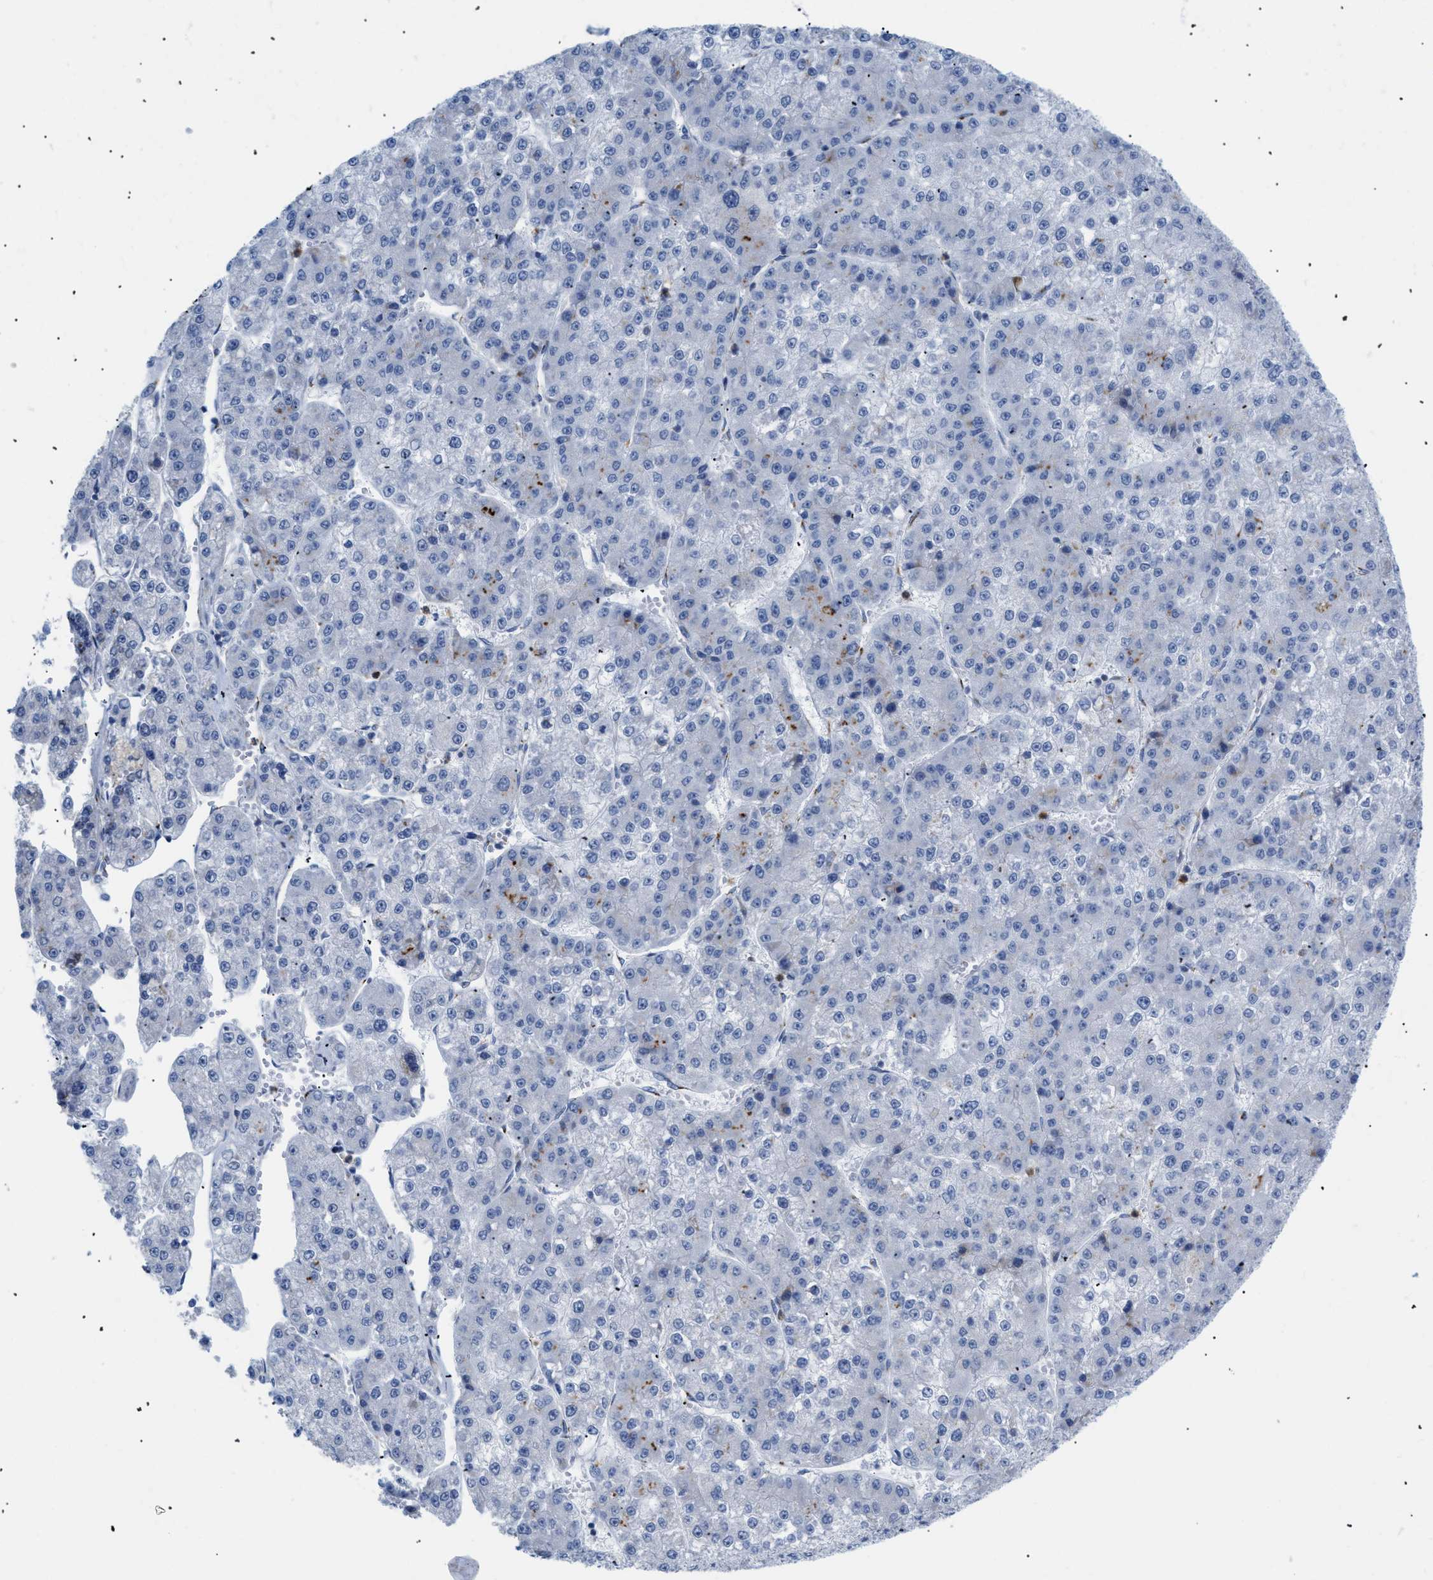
{"staining": {"intensity": "negative", "quantity": "none", "location": "none"}, "tissue": "liver cancer", "cell_type": "Tumor cells", "image_type": "cancer", "snomed": [{"axis": "morphology", "description": "Carcinoma, Hepatocellular, NOS"}, {"axis": "topography", "description": "Liver"}], "caption": "Immunohistochemistry of human liver cancer (hepatocellular carcinoma) shows no staining in tumor cells.", "gene": "TMEM17", "patient": {"sex": "female", "age": 73}}